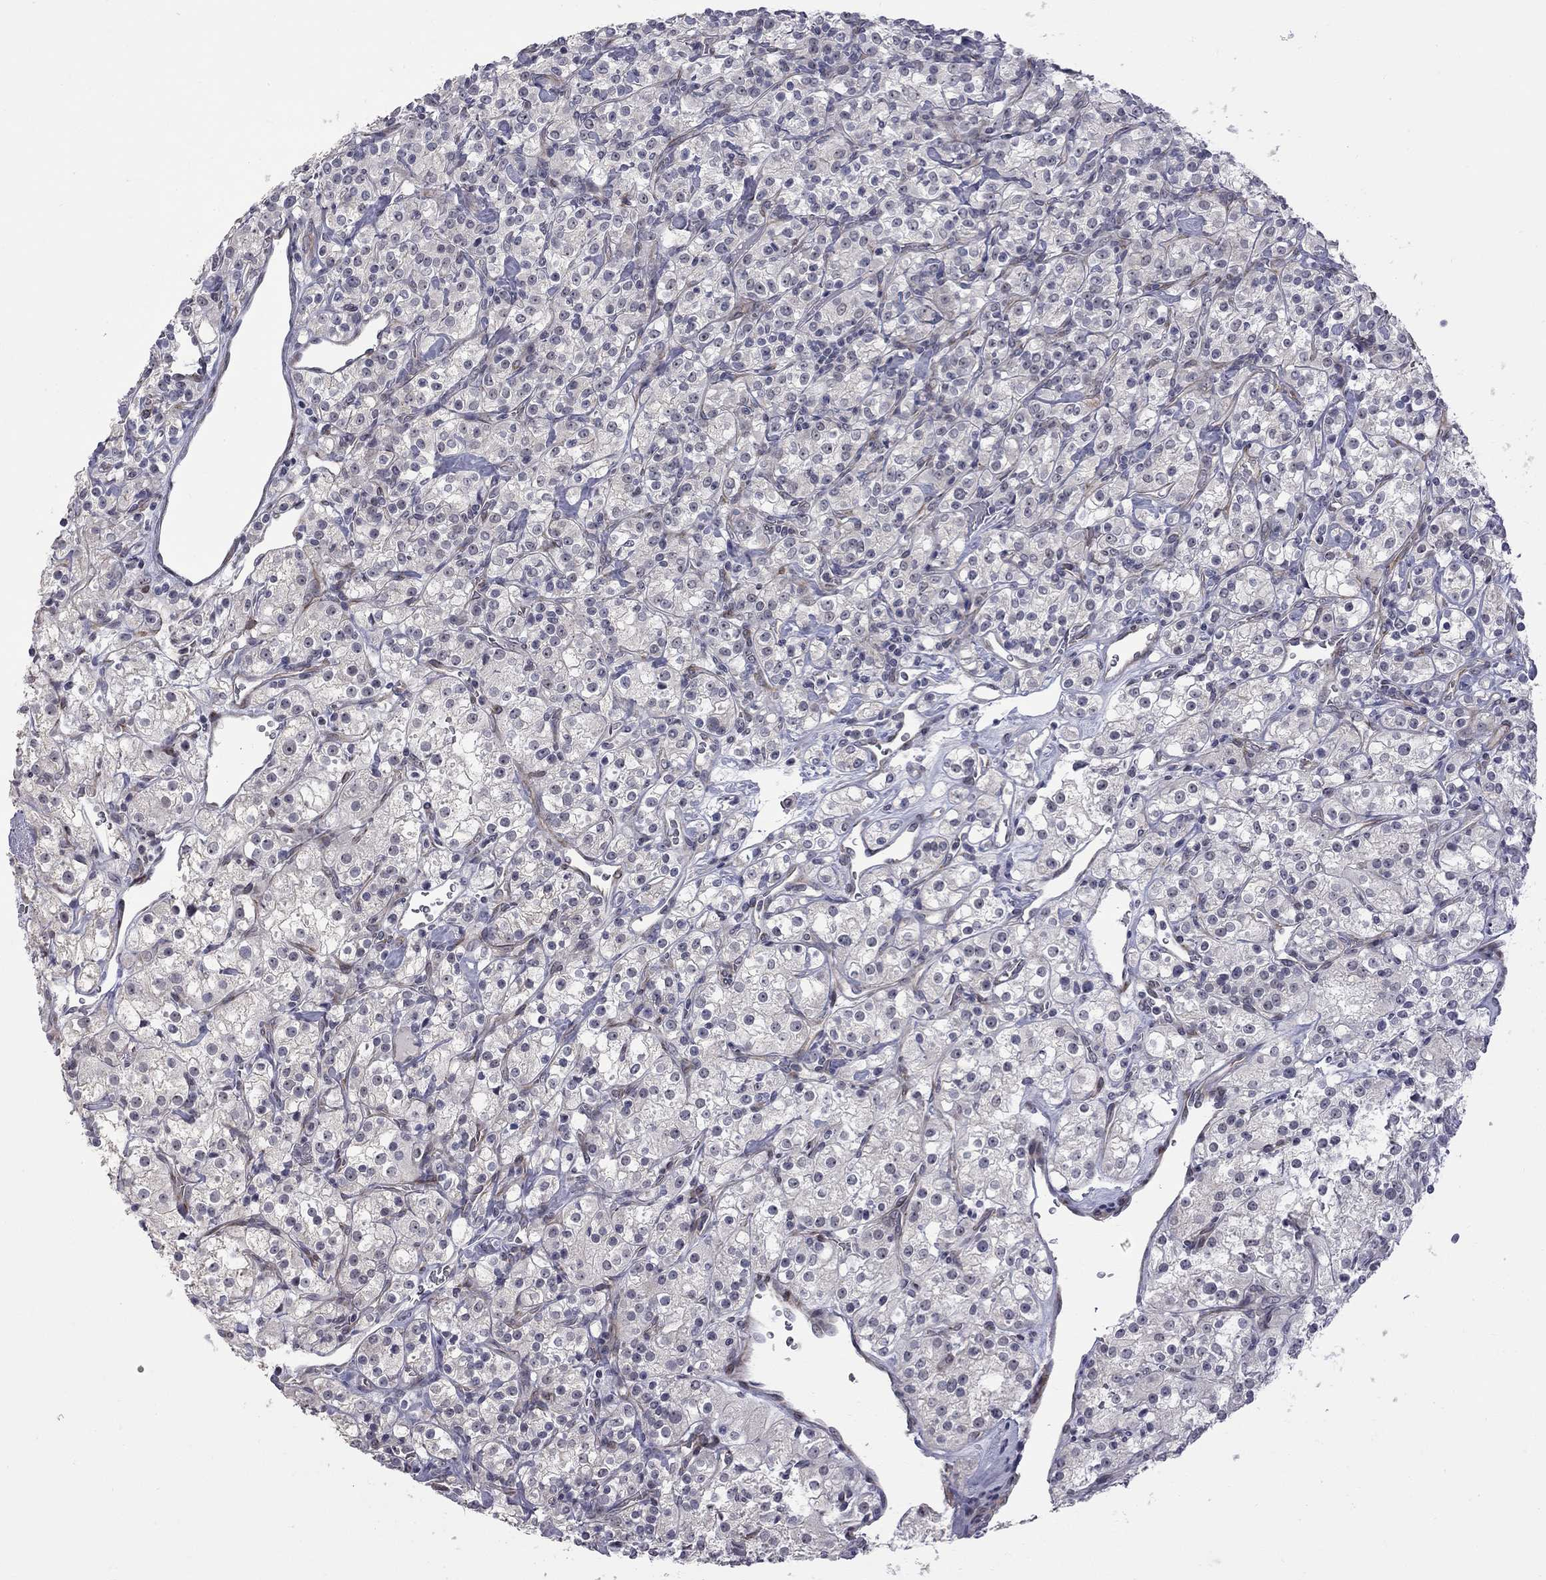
{"staining": {"intensity": "negative", "quantity": "none", "location": "none"}, "tissue": "renal cancer", "cell_type": "Tumor cells", "image_type": "cancer", "snomed": [{"axis": "morphology", "description": "Adenocarcinoma, NOS"}, {"axis": "topography", "description": "Kidney"}], "caption": "The micrograph exhibits no staining of tumor cells in renal adenocarcinoma.", "gene": "GSG1L", "patient": {"sex": "male", "age": 77}}